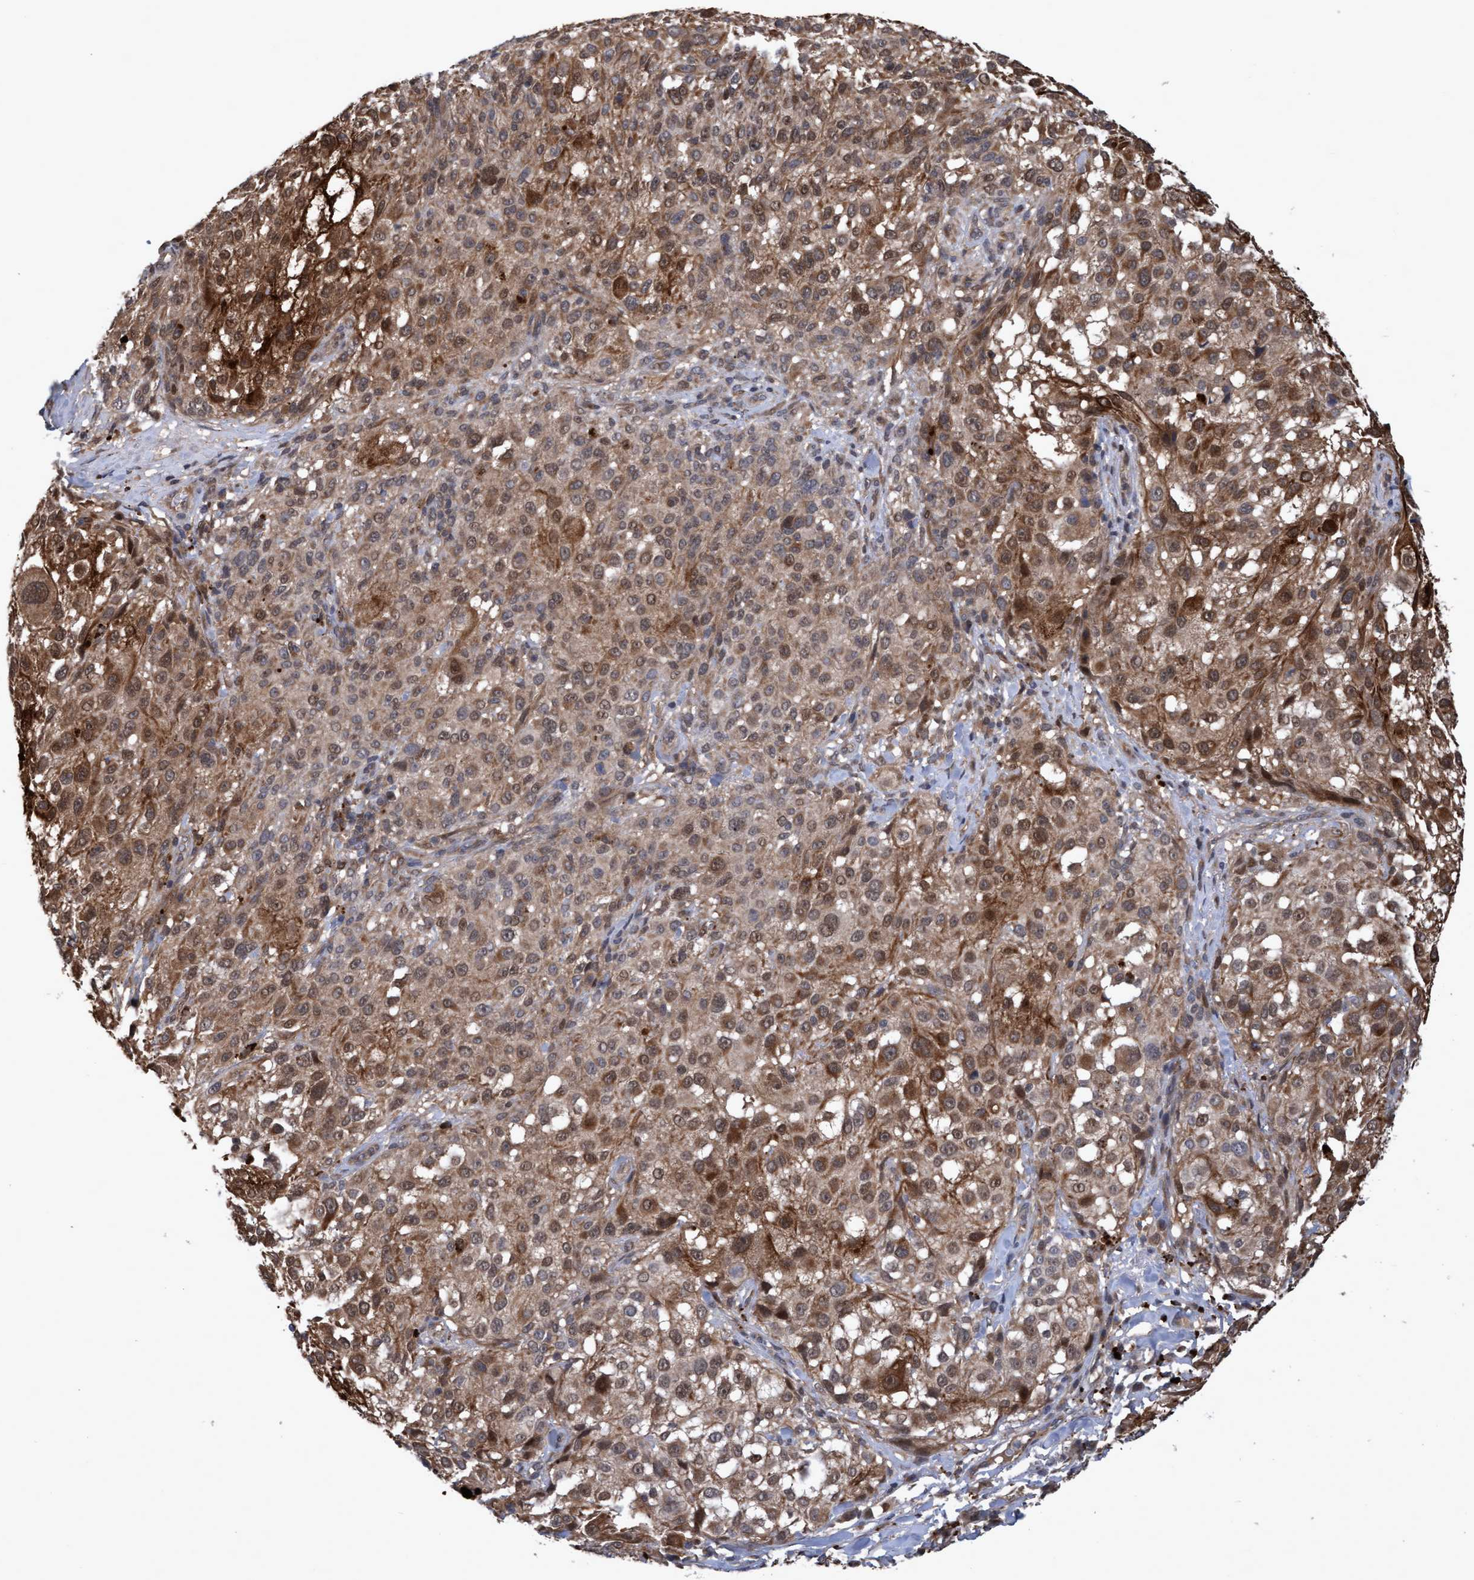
{"staining": {"intensity": "moderate", "quantity": ">75%", "location": "cytoplasmic/membranous,nuclear"}, "tissue": "melanoma", "cell_type": "Tumor cells", "image_type": "cancer", "snomed": [{"axis": "morphology", "description": "Necrosis, NOS"}, {"axis": "morphology", "description": "Malignant melanoma, NOS"}, {"axis": "topography", "description": "Skin"}], "caption": "Protein positivity by IHC exhibits moderate cytoplasmic/membranous and nuclear expression in about >75% of tumor cells in melanoma.", "gene": "PSMB6", "patient": {"sex": "female", "age": 87}}